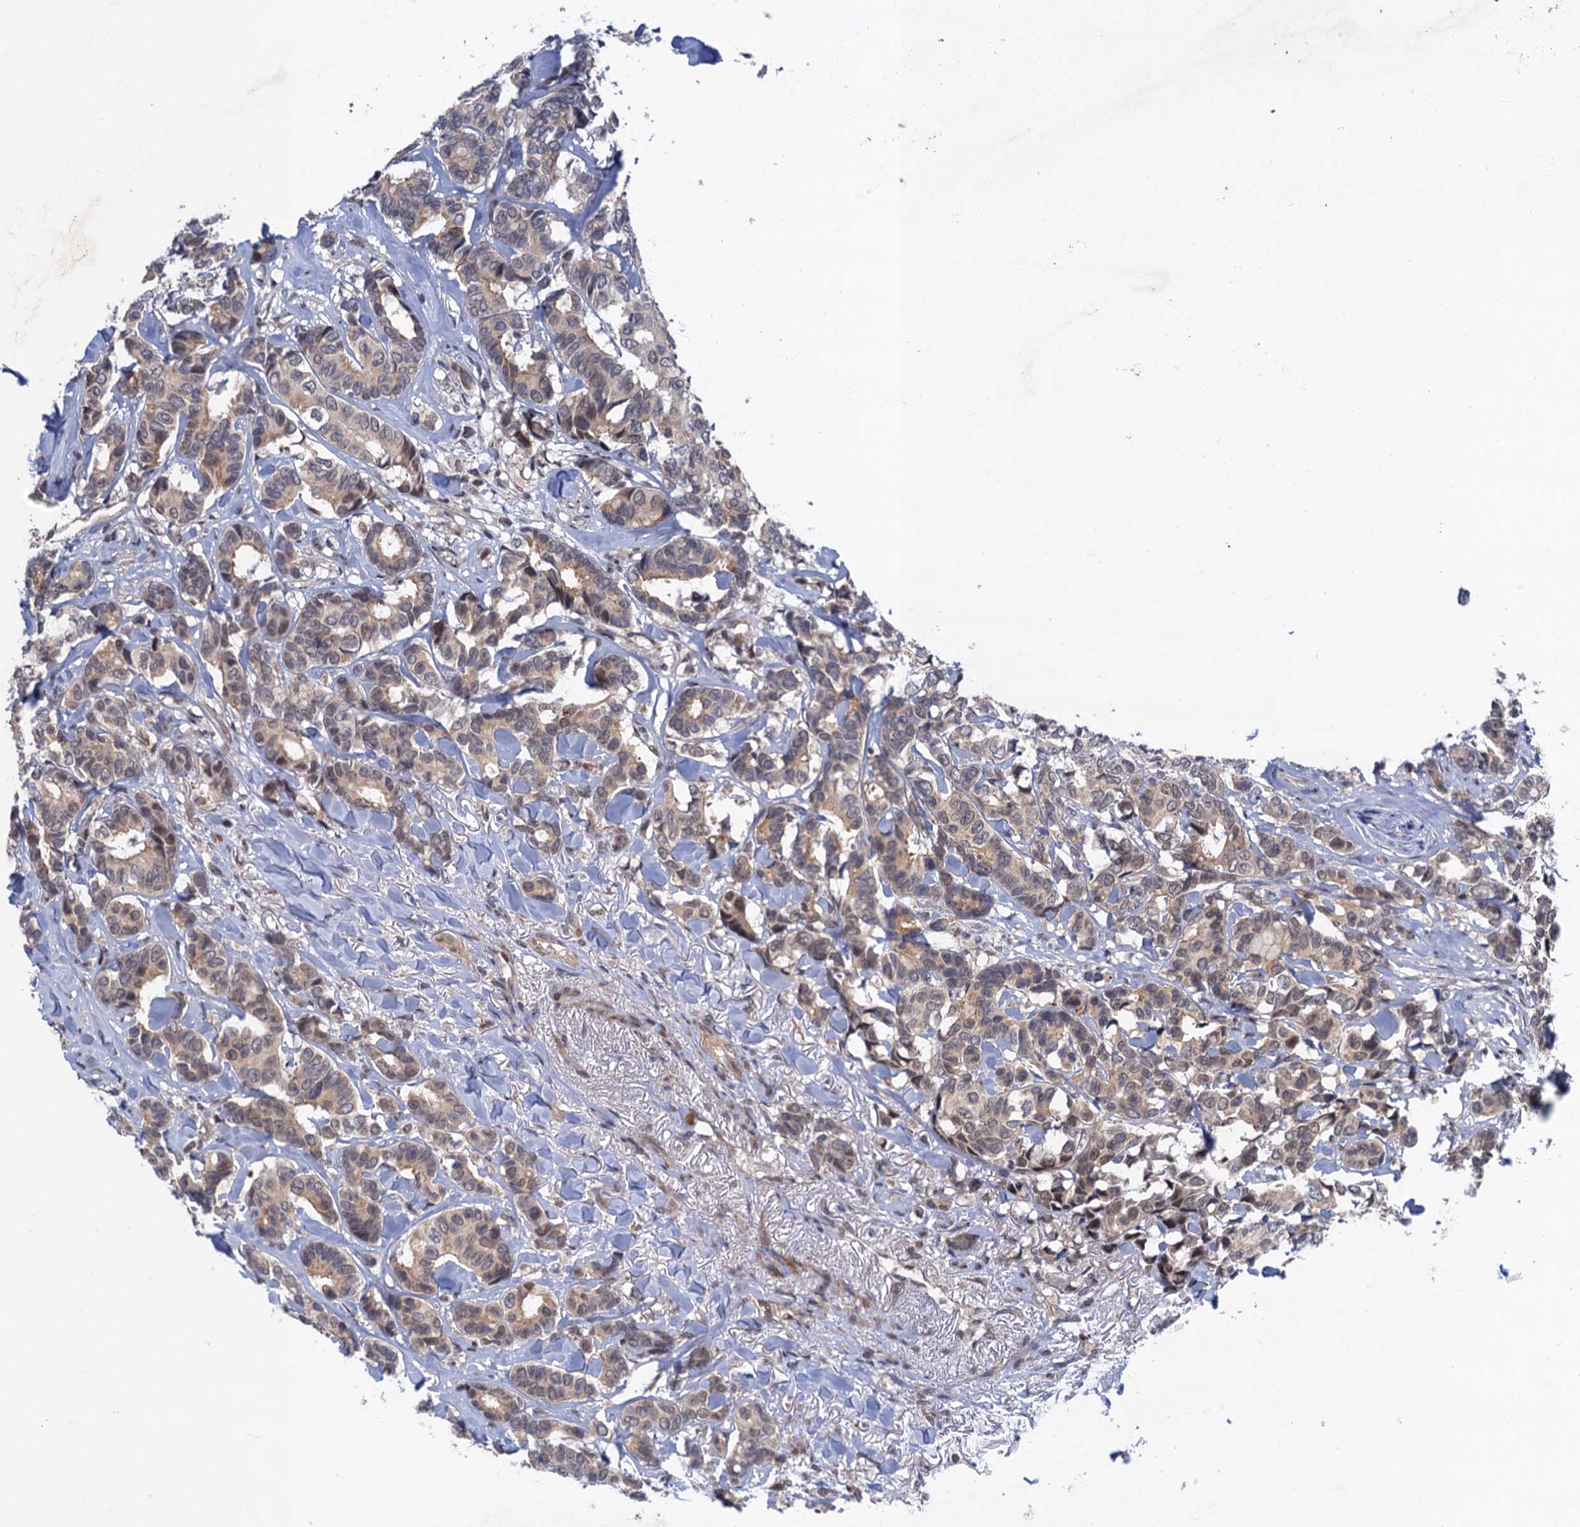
{"staining": {"intensity": "weak", "quantity": ">75%", "location": "cytoplasmic/membranous,nuclear"}, "tissue": "breast cancer", "cell_type": "Tumor cells", "image_type": "cancer", "snomed": [{"axis": "morphology", "description": "Duct carcinoma"}, {"axis": "topography", "description": "Breast"}], "caption": "Immunohistochemistry (IHC) histopathology image of breast cancer stained for a protein (brown), which shows low levels of weak cytoplasmic/membranous and nuclear expression in about >75% of tumor cells.", "gene": "NEK8", "patient": {"sex": "female", "age": 87}}